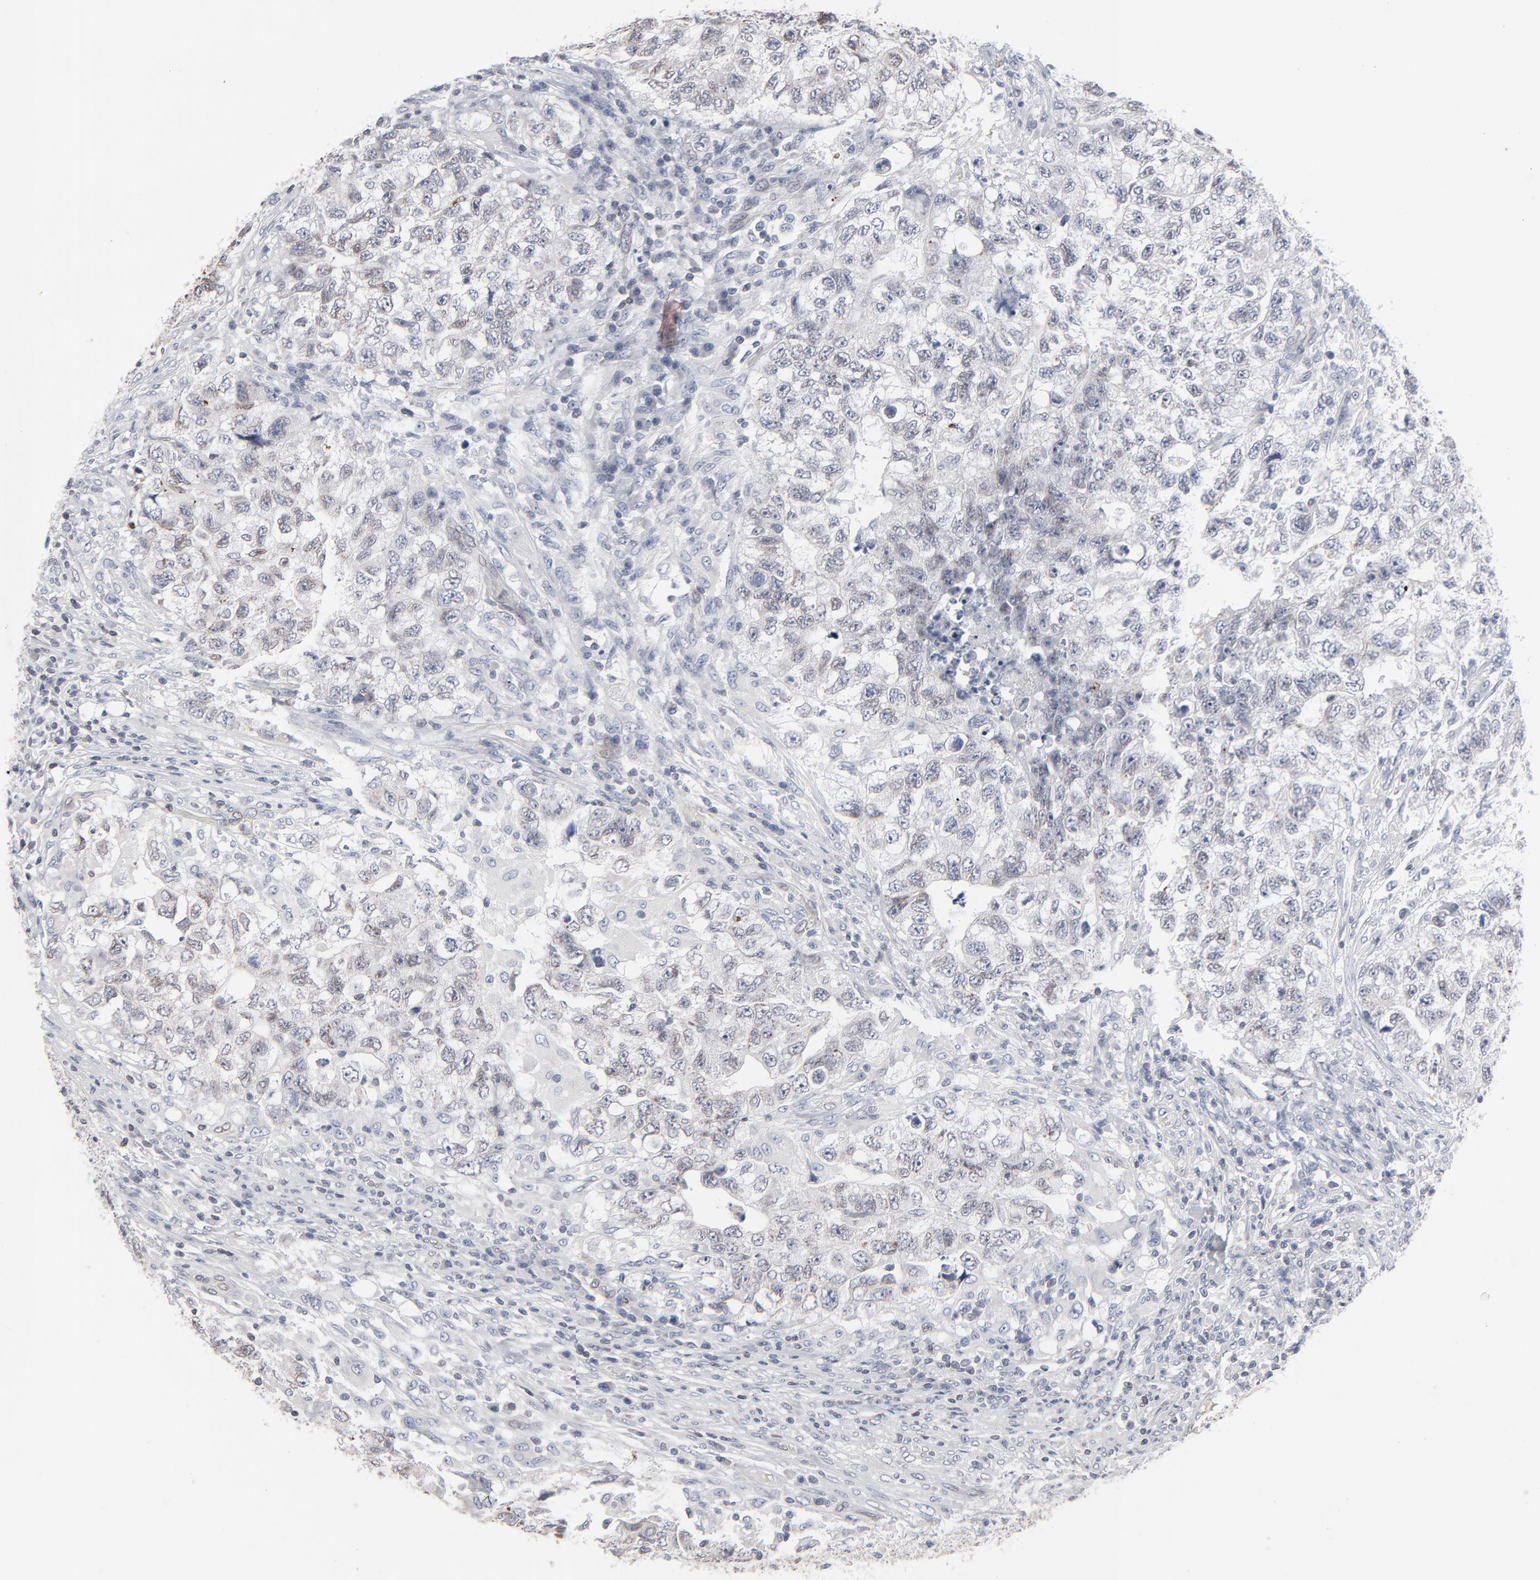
{"staining": {"intensity": "negative", "quantity": "none", "location": "none"}, "tissue": "testis cancer", "cell_type": "Tumor cells", "image_type": "cancer", "snomed": [{"axis": "morphology", "description": "Carcinoma, Embryonal, NOS"}, {"axis": "topography", "description": "Testis"}], "caption": "Tumor cells show no significant protein positivity in testis embryonal carcinoma. The staining is performed using DAB brown chromogen with nuclei counter-stained in using hematoxylin.", "gene": "SYNE2", "patient": {"sex": "male", "age": 21}}